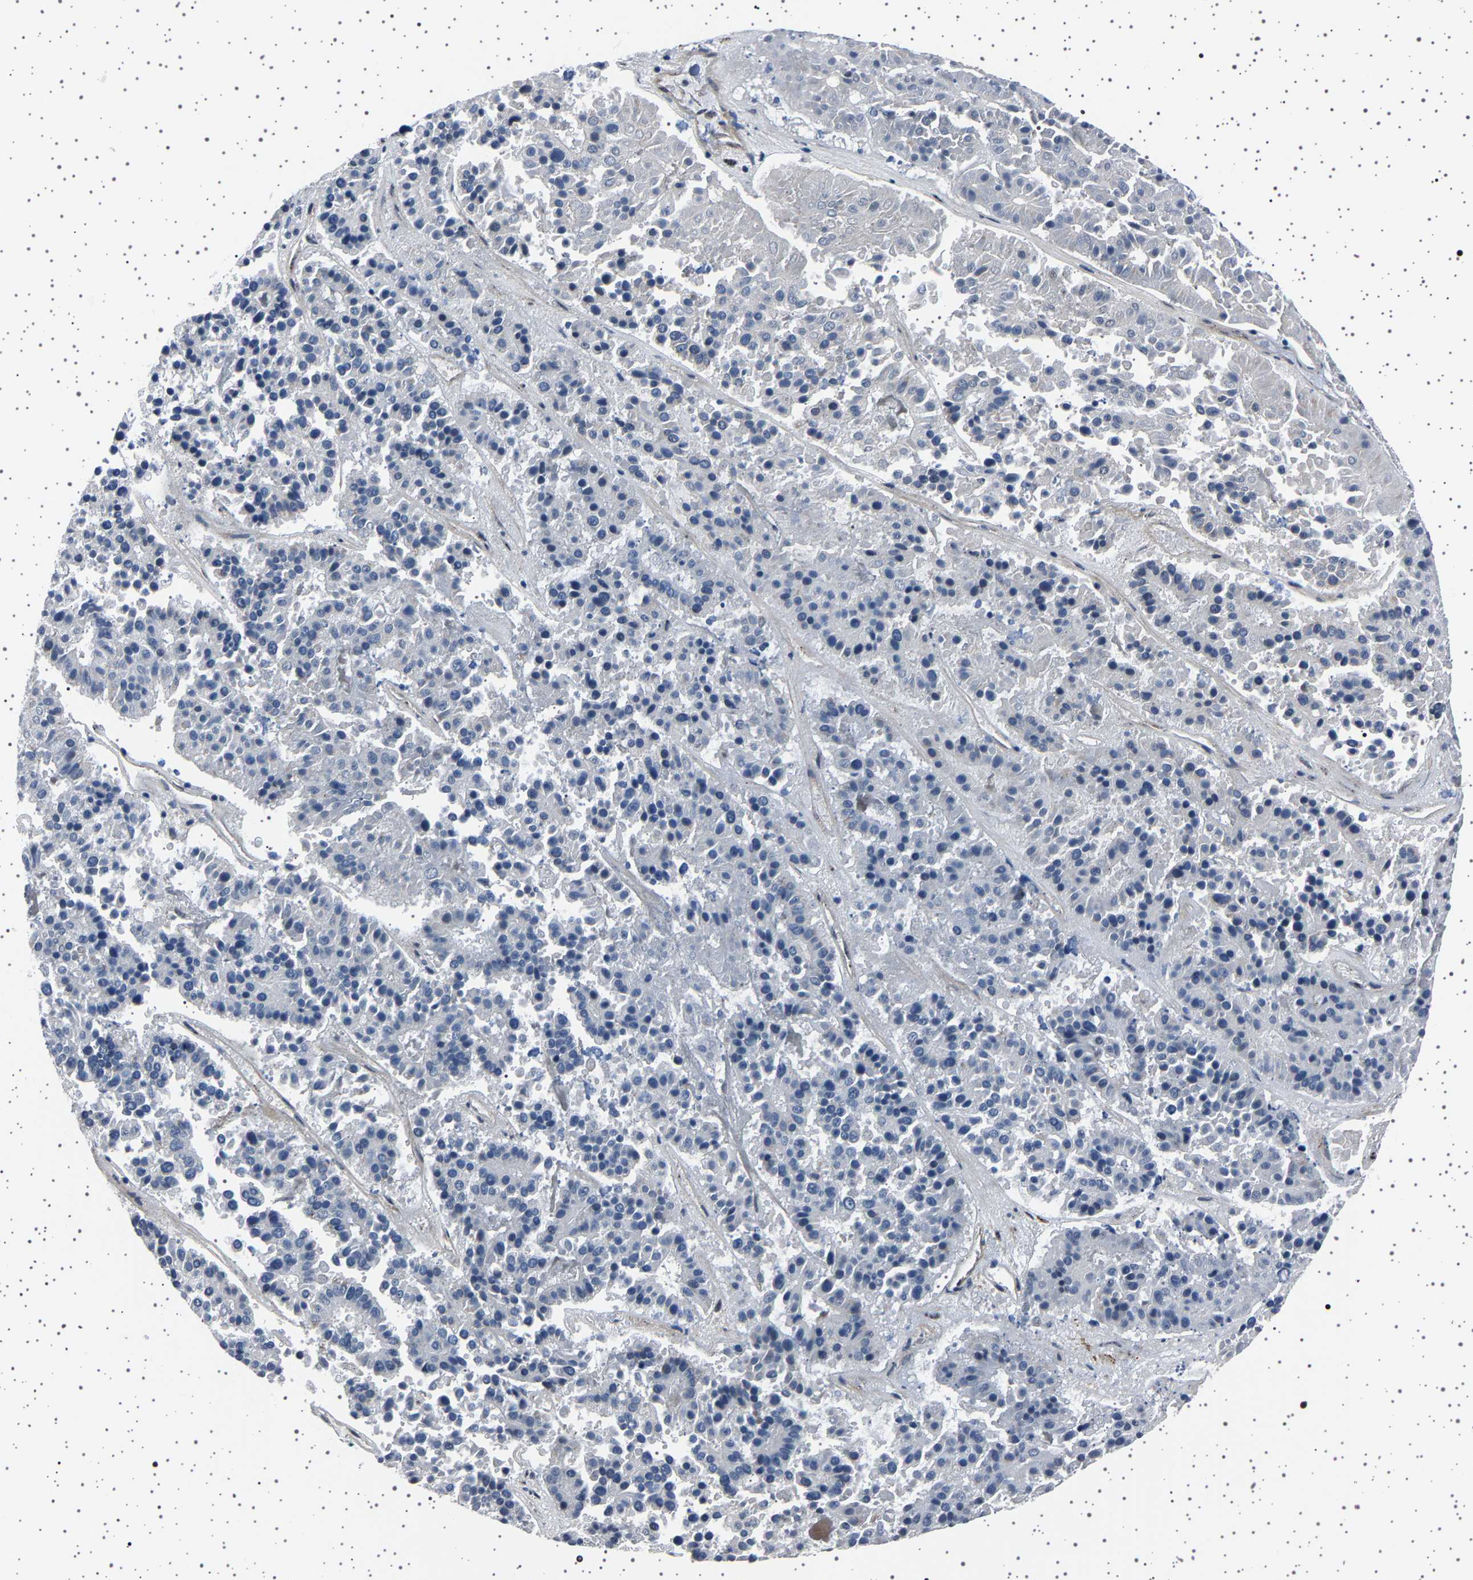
{"staining": {"intensity": "negative", "quantity": "none", "location": "none"}, "tissue": "pancreatic cancer", "cell_type": "Tumor cells", "image_type": "cancer", "snomed": [{"axis": "morphology", "description": "Adenocarcinoma, NOS"}, {"axis": "topography", "description": "Pancreas"}], "caption": "High magnification brightfield microscopy of adenocarcinoma (pancreatic) stained with DAB (3,3'-diaminobenzidine) (brown) and counterstained with hematoxylin (blue): tumor cells show no significant expression.", "gene": "PAK5", "patient": {"sex": "male", "age": 50}}